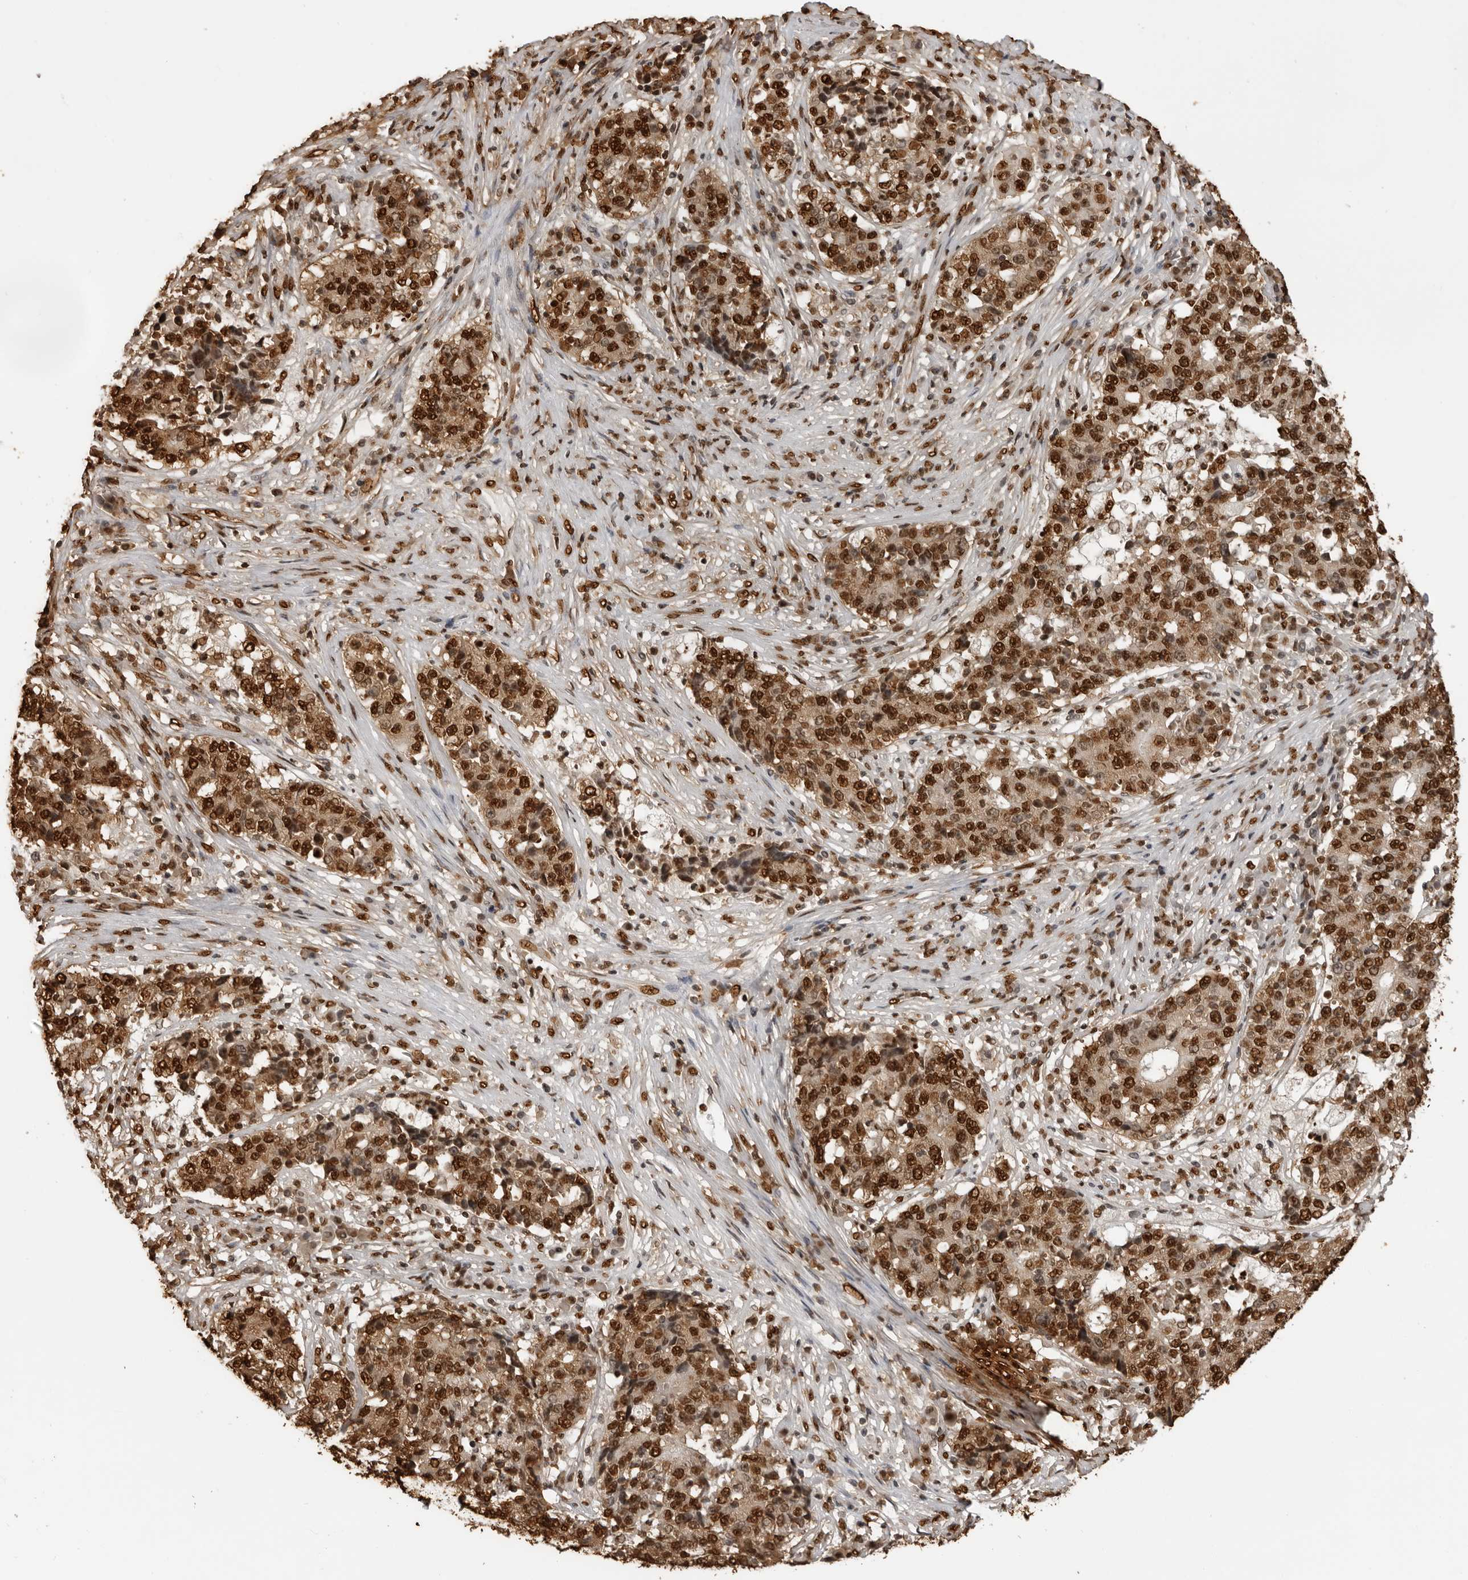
{"staining": {"intensity": "strong", "quantity": ">75%", "location": "nuclear"}, "tissue": "stomach cancer", "cell_type": "Tumor cells", "image_type": "cancer", "snomed": [{"axis": "morphology", "description": "Adenocarcinoma, NOS"}, {"axis": "topography", "description": "Stomach"}], "caption": "This photomicrograph displays immunohistochemistry staining of human stomach cancer, with high strong nuclear positivity in about >75% of tumor cells.", "gene": "ZFP91", "patient": {"sex": "male", "age": 59}}